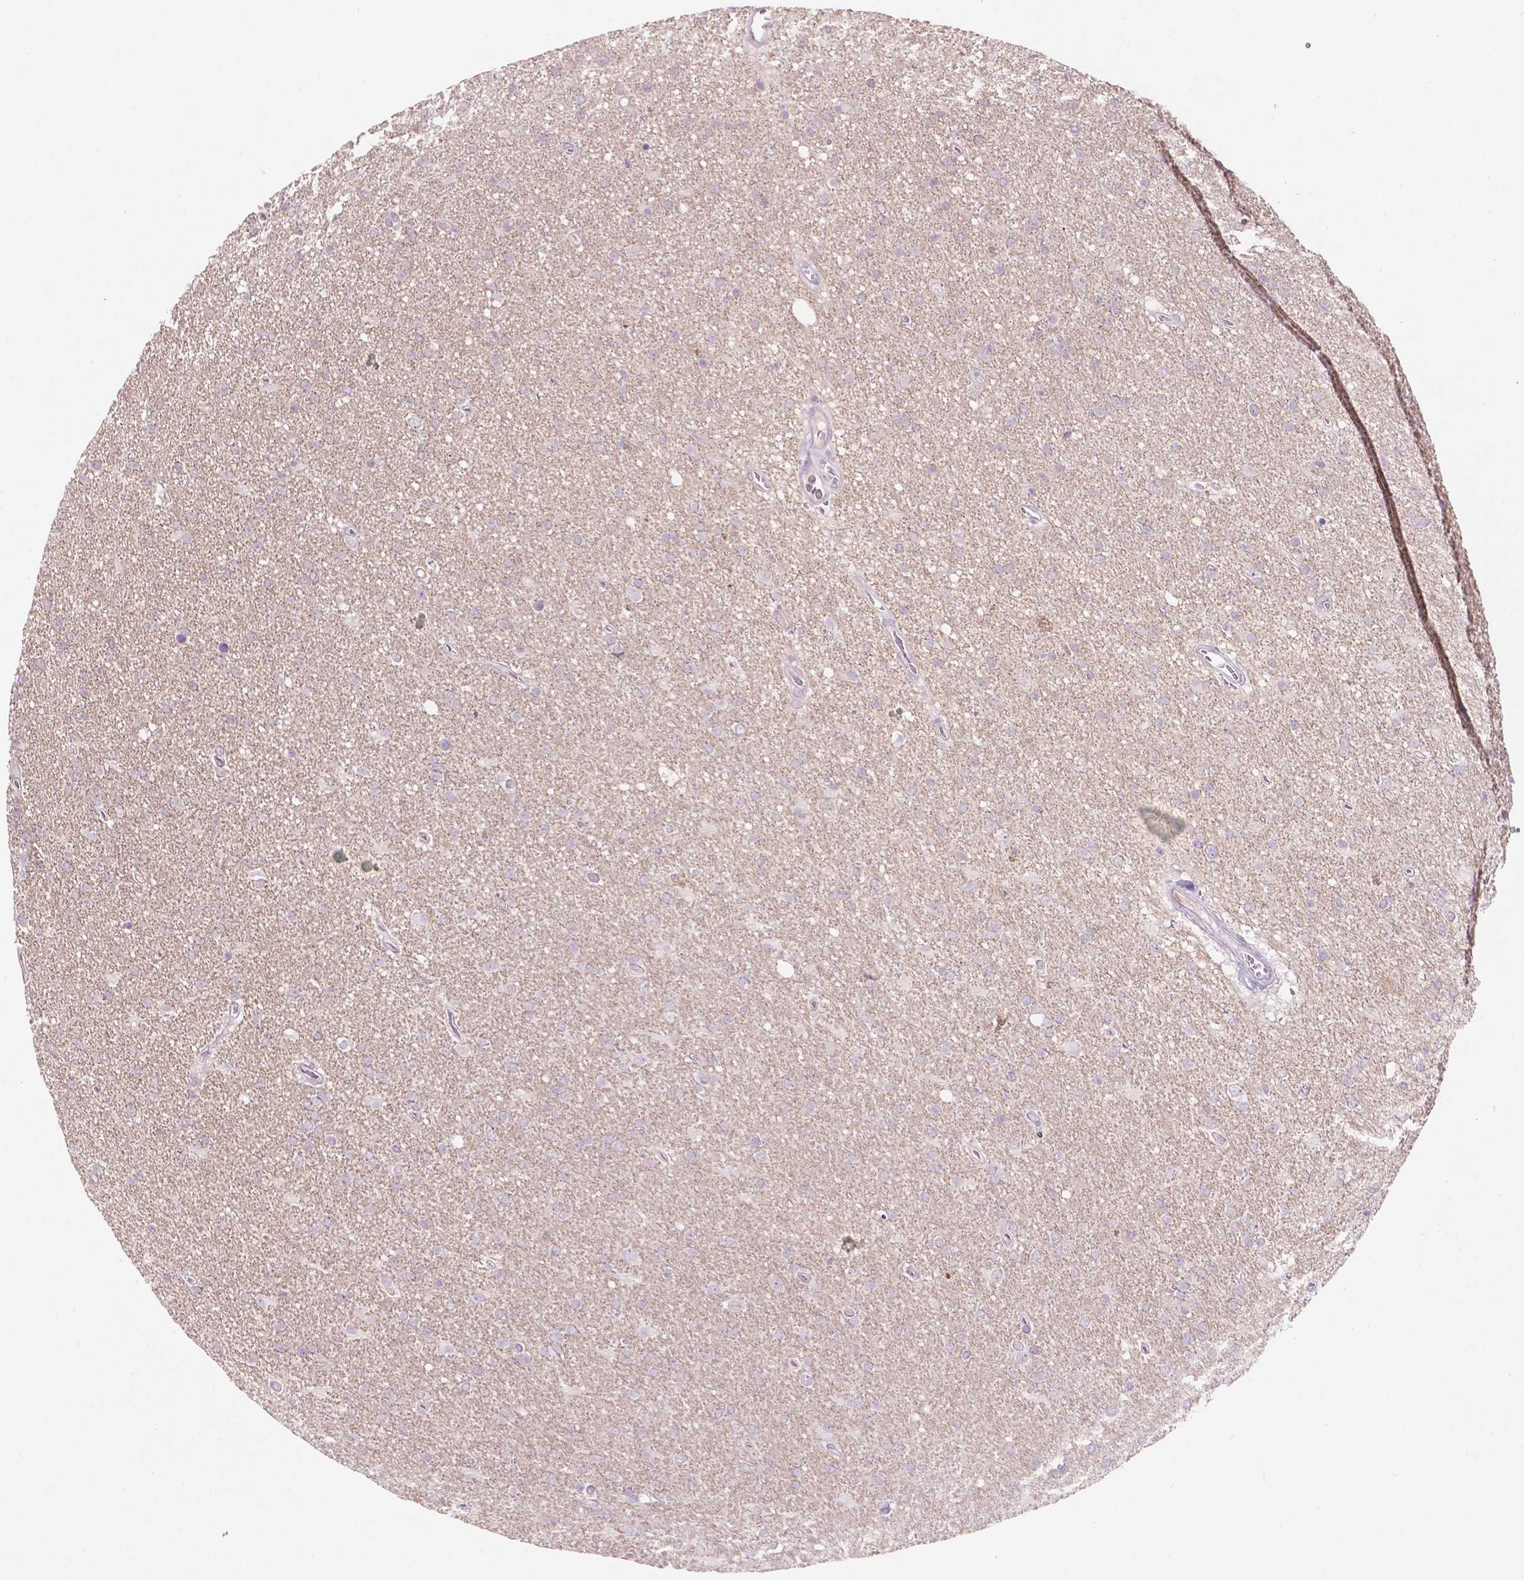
{"staining": {"intensity": "negative", "quantity": "none", "location": "none"}, "tissue": "glioma", "cell_type": "Tumor cells", "image_type": "cancer", "snomed": [{"axis": "morphology", "description": "Glioma, malignant, High grade"}, {"axis": "topography", "description": "Cerebral cortex"}], "caption": "This is a photomicrograph of immunohistochemistry (IHC) staining of high-grade glioma (malignant), which shows no positivity in tumor cells. (DAB (3,3'-diaminobenzidine) IHC visualized using brightfield microscopy, high magnification).", "gene": "TM6SF2", "patient": {"sex": "male", "age": 70}}